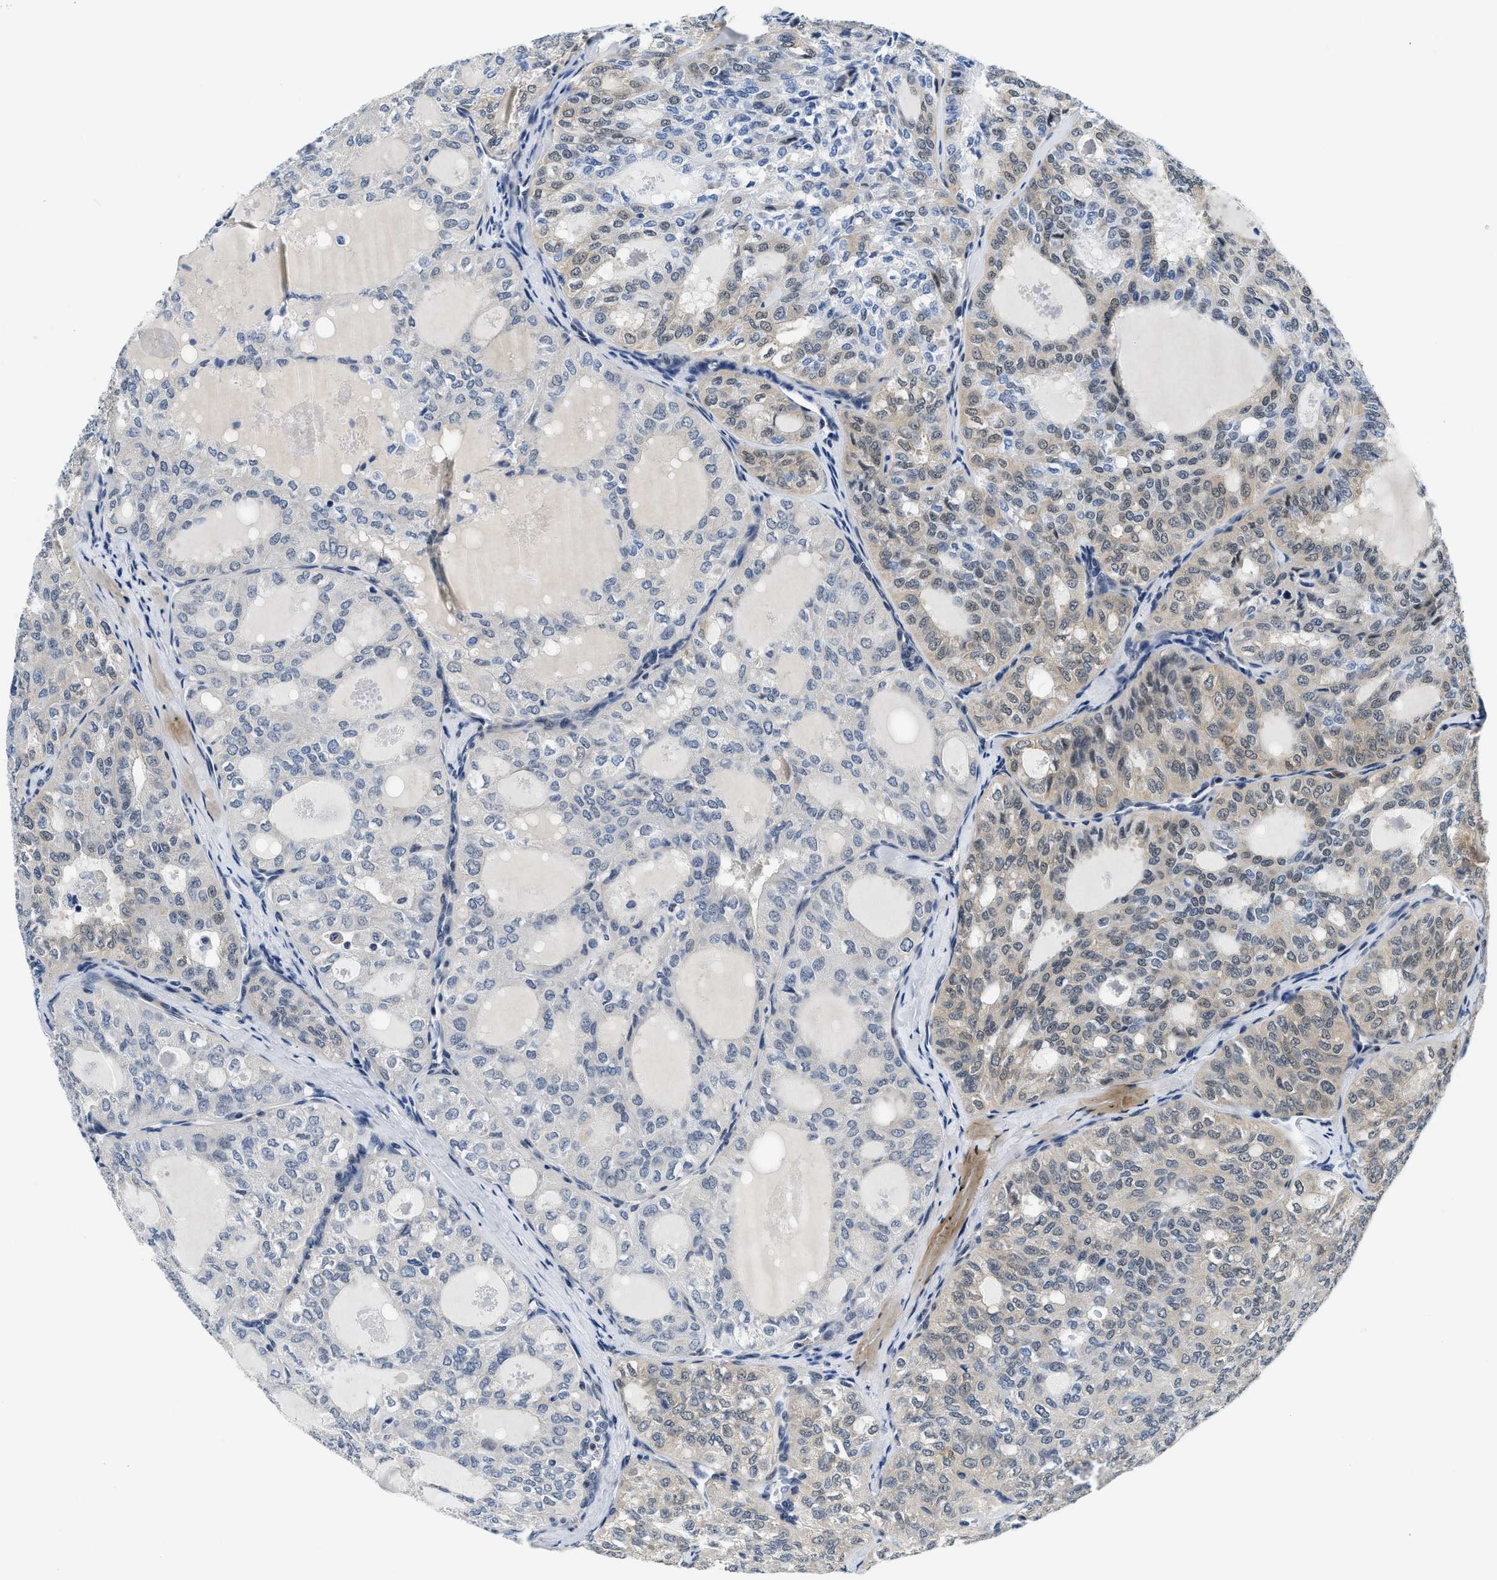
{"staining": {"intensity": "weak", "quantity": "<25%", "location": "cytoplasmic/membranous,nuclear"}, "tissue": "thyroid cancer", "cell_type": "Tumor cells", "image_type": "cancer", "snomed": [{"axis": "morphology", "description": "Follicular adenoma carcinoma, NOS"}, {"axis": "topography", "description": "Thyroid gland"}], "caption": "A high-resolution photomicrograph shows immunohistochemistry staining of follicular adenoma carcinoma (thyroid), which demonstrates no significant staining in tumor cells.", "gene": "SMAD4", "patient": {"sex": "male", "age": 75}}